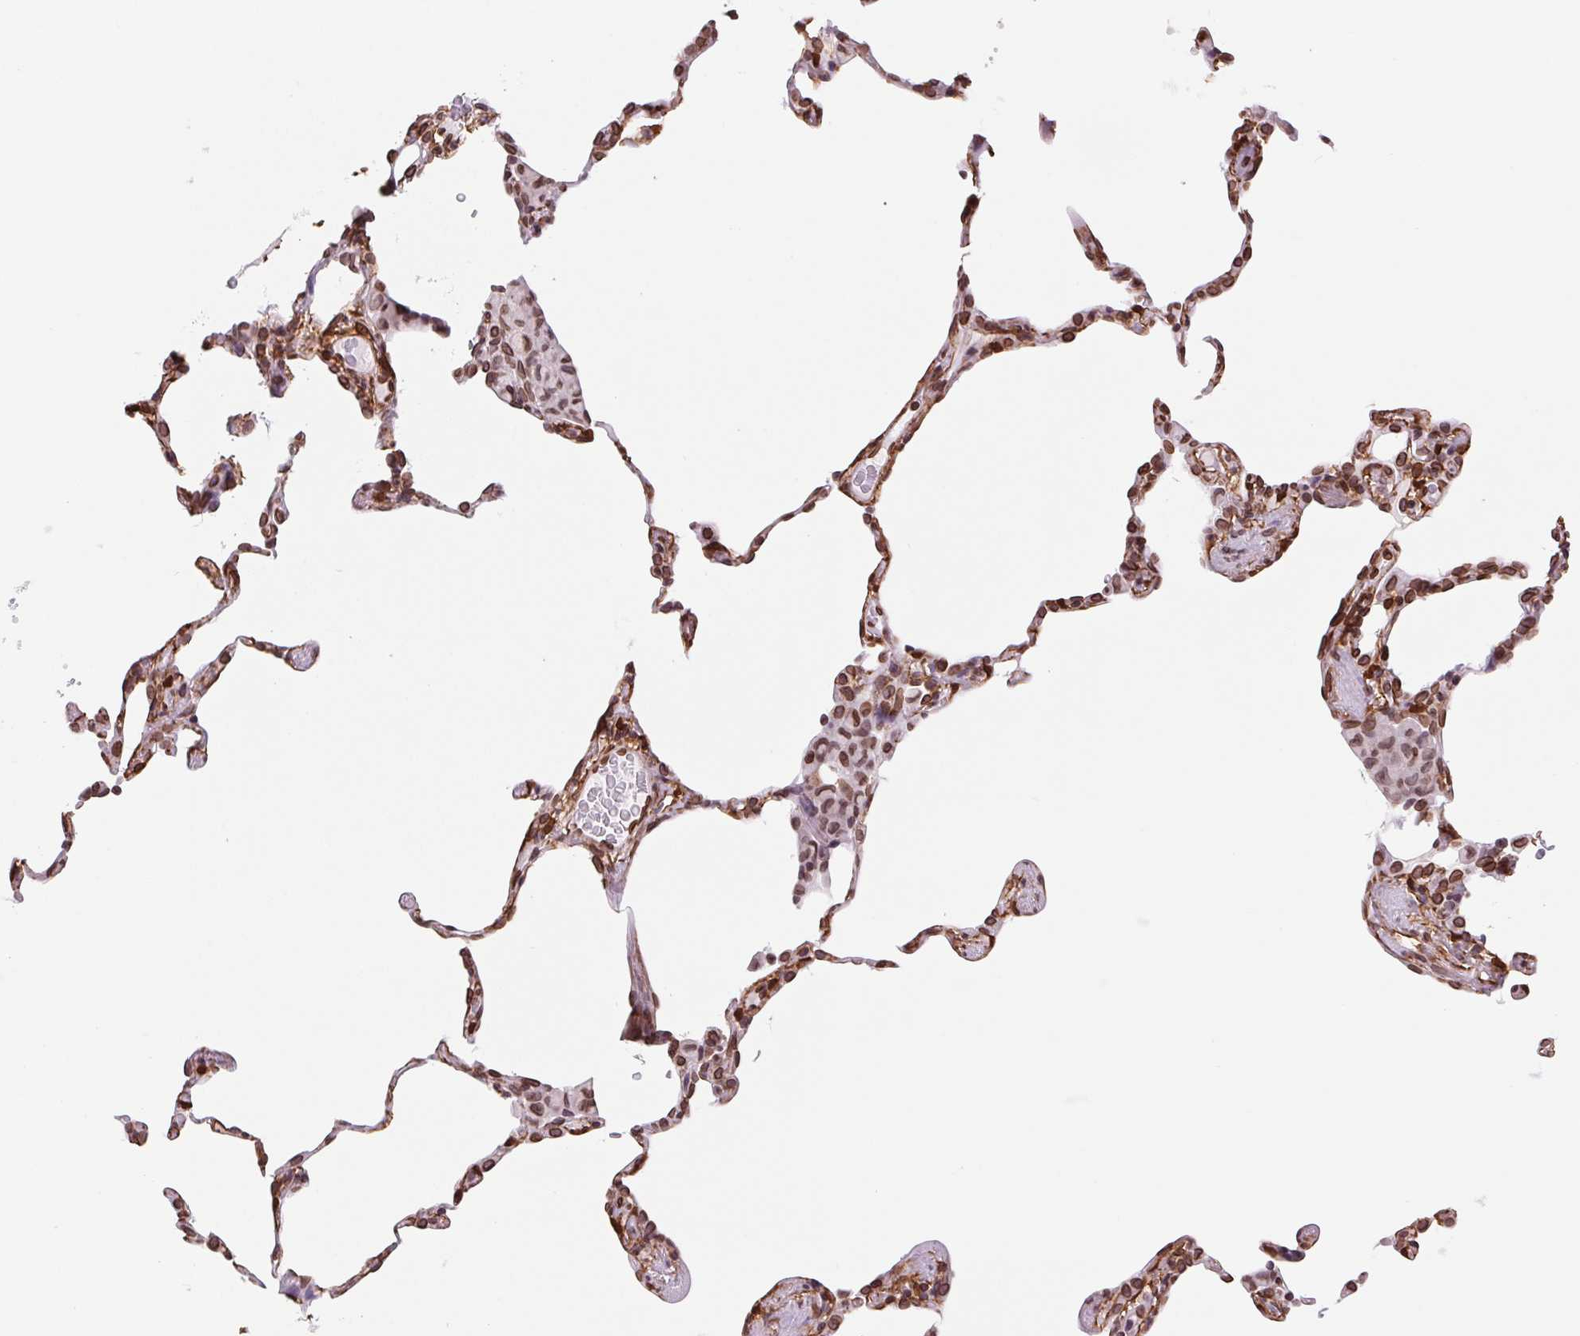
{"staining": {"intensity": "strong", "quantity": ">75%", "location": "cytoplasmic/membranous,nuclear"}, "tissue": "lung", "cell_type": "Alveolar cells", "image_type": "normal", "snomed": [{"axis": "morphology", "description": "Normal tissue, NOS"}, {"axis": "topography", "description": "Lung"}], "caption": "Strong cytoplasmic/membranous,nuclear staining is present in about >75% of alveolar cells in normal lung.", "gene": "LMNB2", "patient": {"sex": "female", "age": 57}}